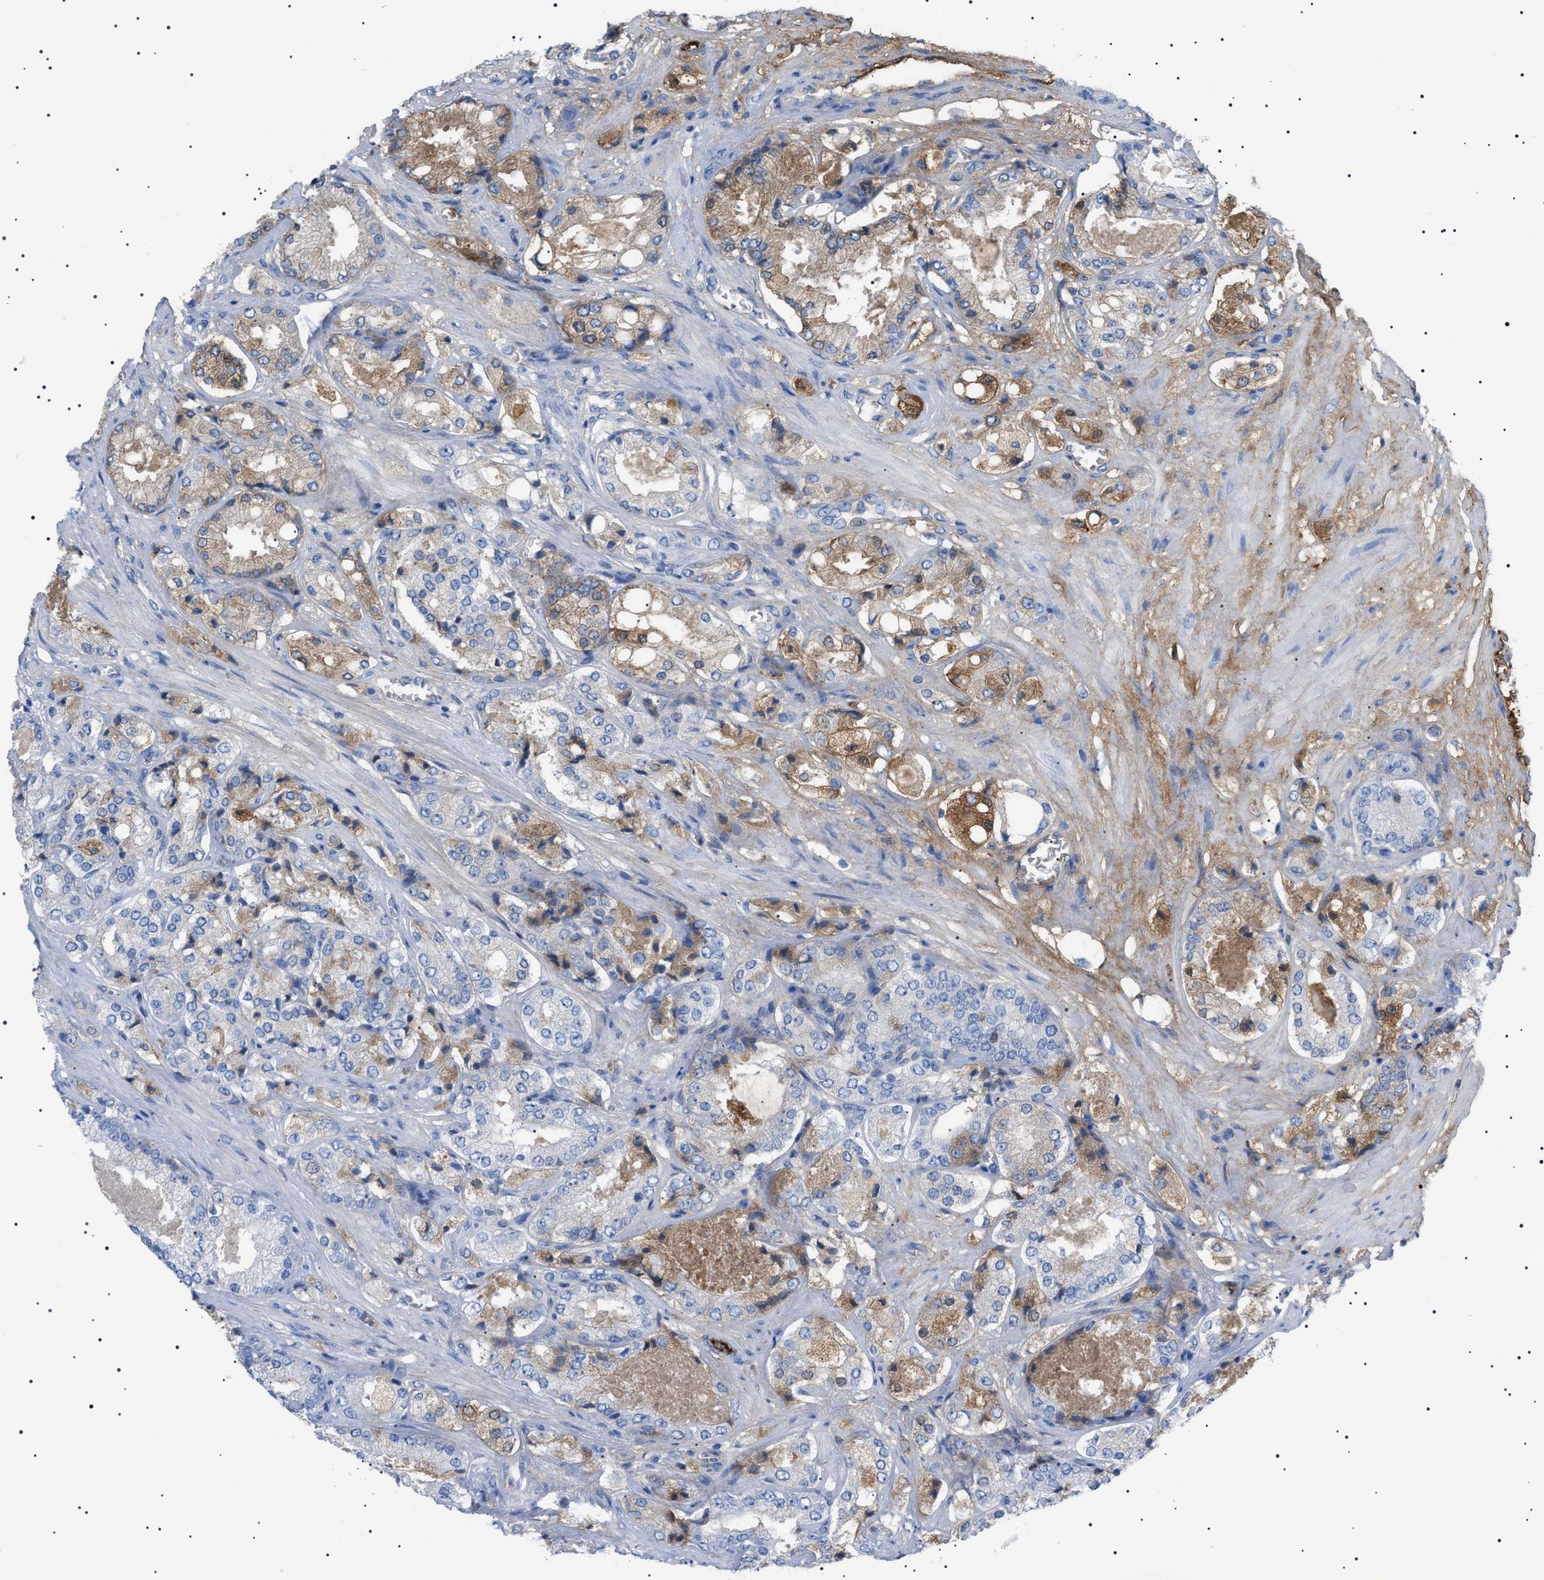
{"staining": {"intensity": "weak", "quantity": "25%-75%", "location": "cytoplasmic/membranous"}, "tissue": "prostate cancer", "cell_type": "Tumor cells", "image_type": "cancer", "snomed": [{"axis": "morphology", "description": "Adenocarcinoma, High grade"}, {"axis": "topography", "description": "Prostate"}], "caption": "Protein expression analysis of prostate high-grade adenocarcinoma displays weak cytoplasmic/membranous staining in about 25%-75% of tumor cells.", "gene": "LPA", "patient": {"sex": "male", "age": 65}}